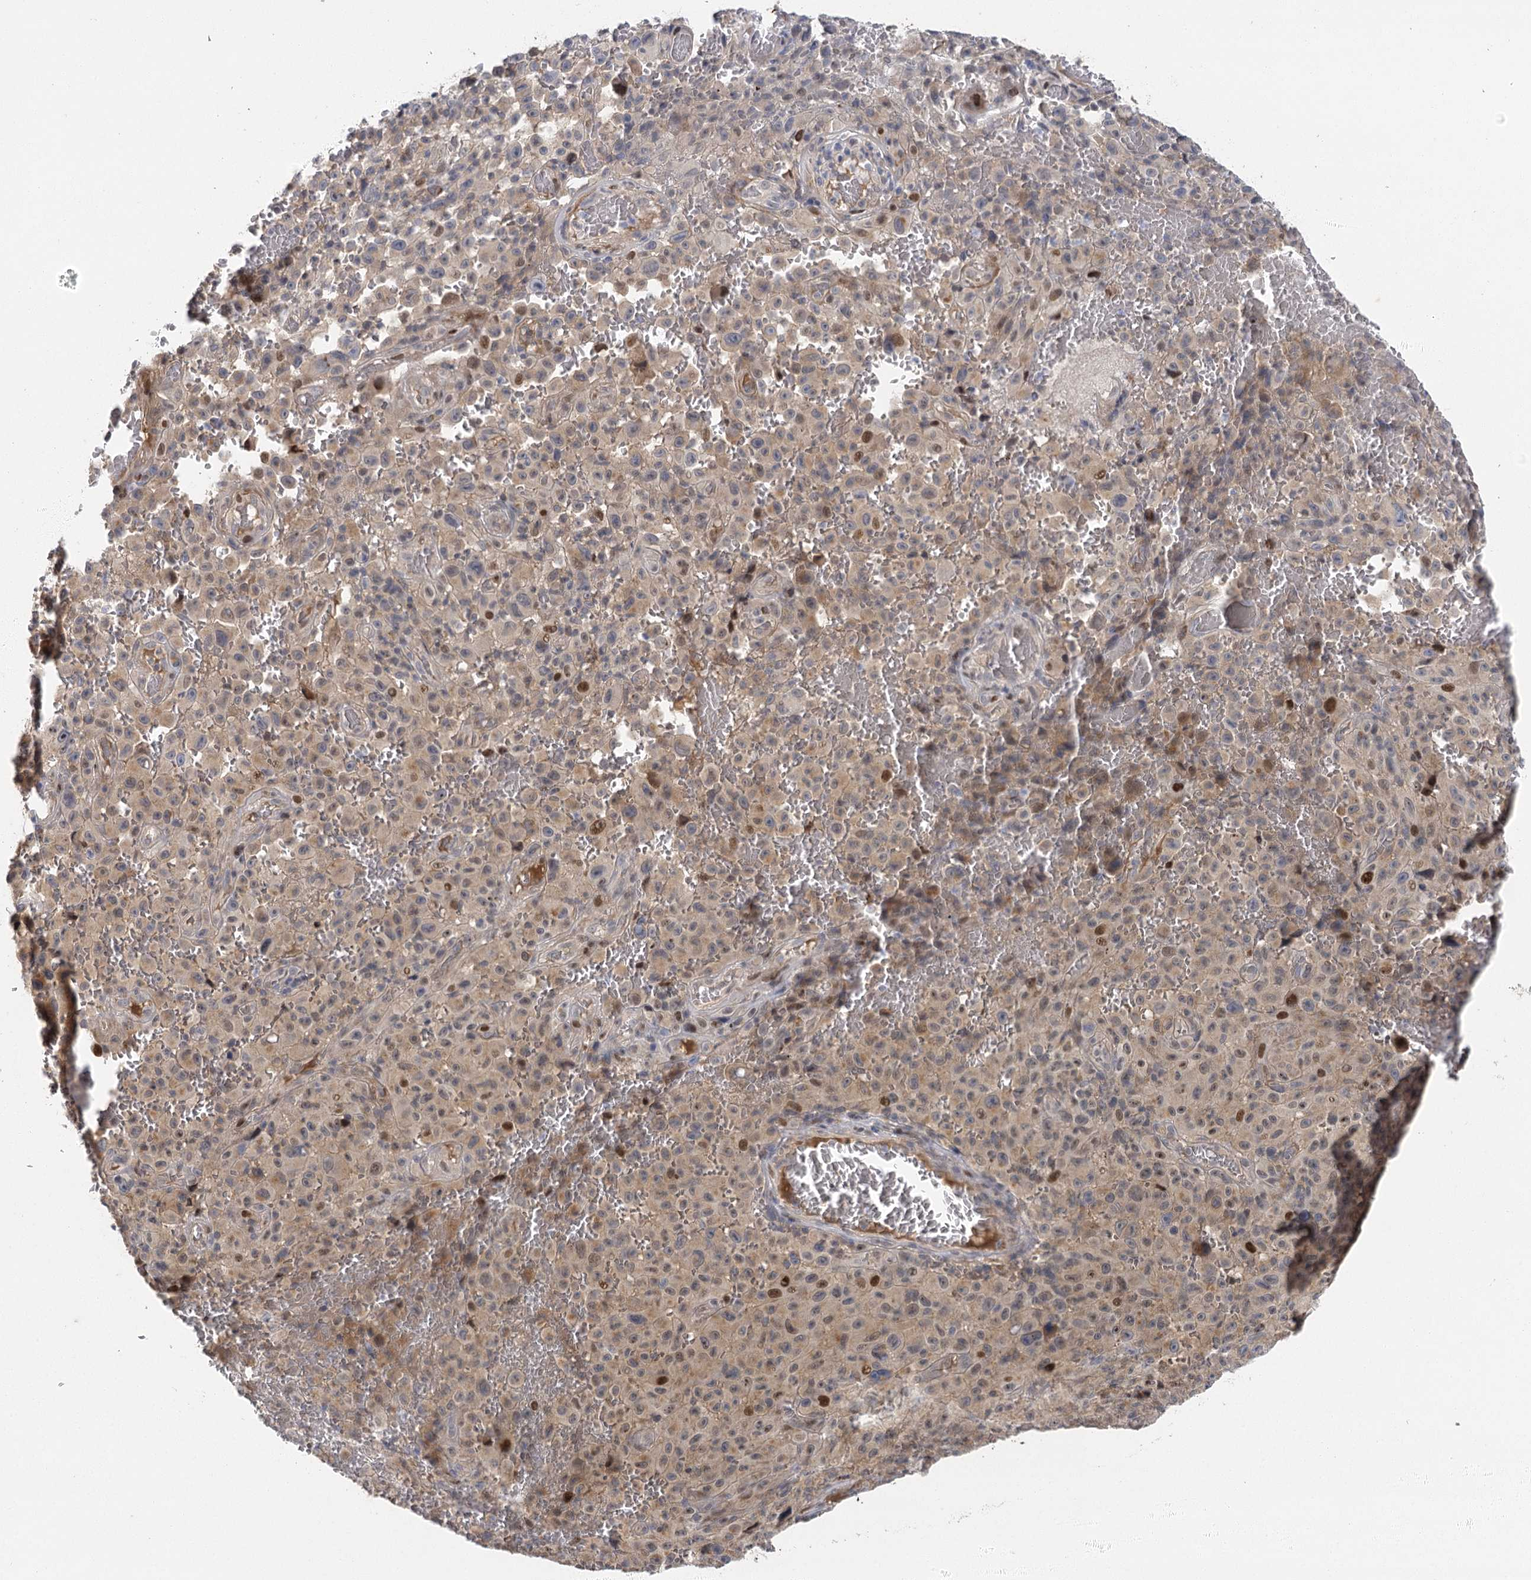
{"staining": {"intensity": "moderate", "quantity": "<25%", "location": "nuclear"}, "tissue": "melanoma", "cell_type": "Tumor cells", "image_type": "cancer", "snomed": [{"axis": "morphology", "description": "Malignant melanoma, NOS"}, {"axis": "topography", "description": "Skin"}], "caption": "Immunohistochemical staining of human malignant melanoma shows low levels of moderate nuclear staining in about <25% of tumor cells.", "gene": "IL11RA", "patient": {"sex": "female", "age": 82}}